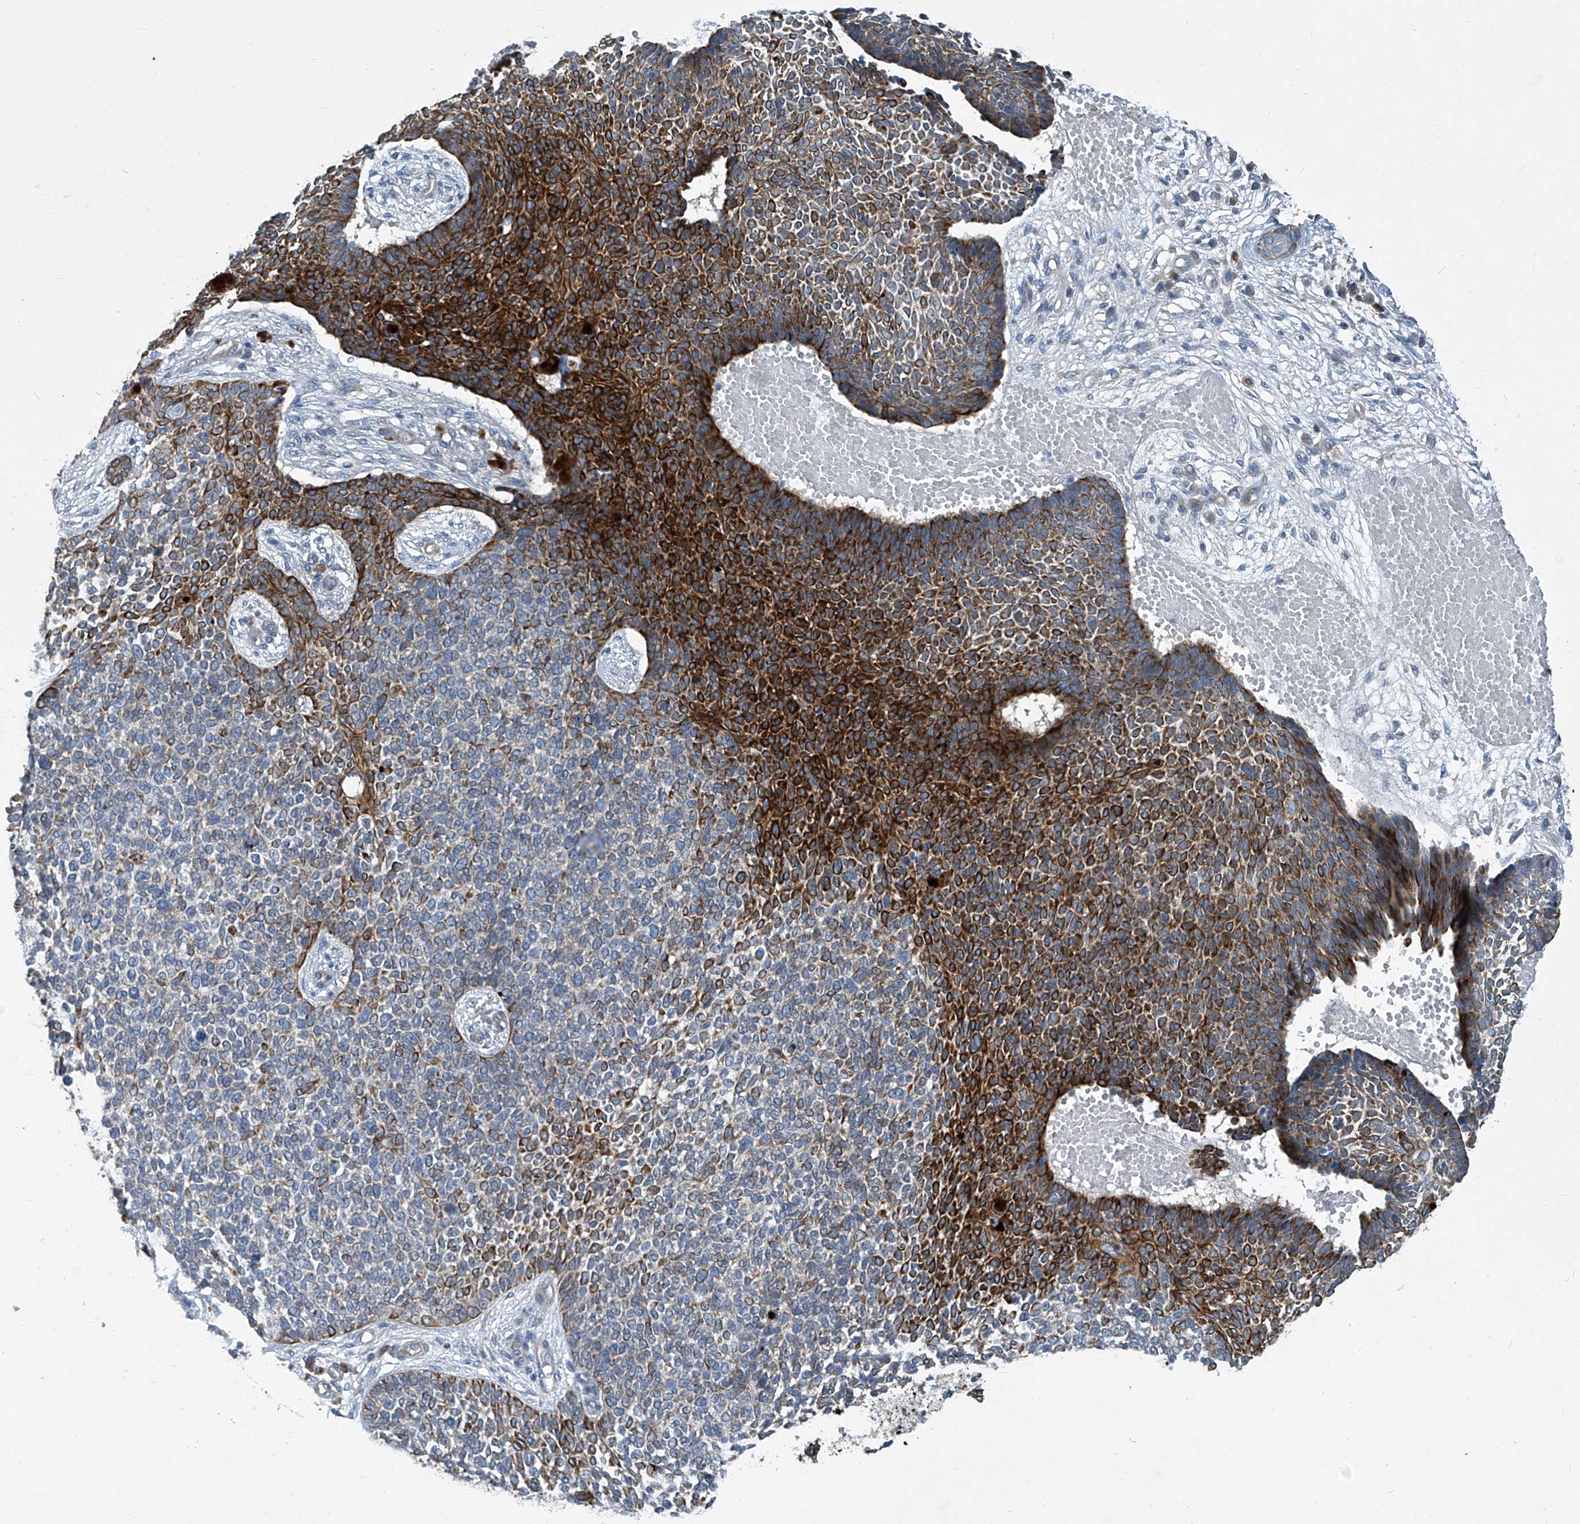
{"staining": {"intensity": "strong", "quantity": ">75%", "location": "cytoplasmic/membranous"}, "tissue": "skin cancer", "cell_type": "Tumor cells", "image_type": "cancer", "snomed": [{"axis": "morphology", "description": "Basal cell carcinoma"}, {"axis": "topography", "description": "Skin"}], "caption": "Strong cytoplasmic/membranous expression is present in about >75% of tumor cells in skin cancer (basal cell carcinoma).", "gene": "SLC26A11", "patient": {"sex": "female", "age": 84}}